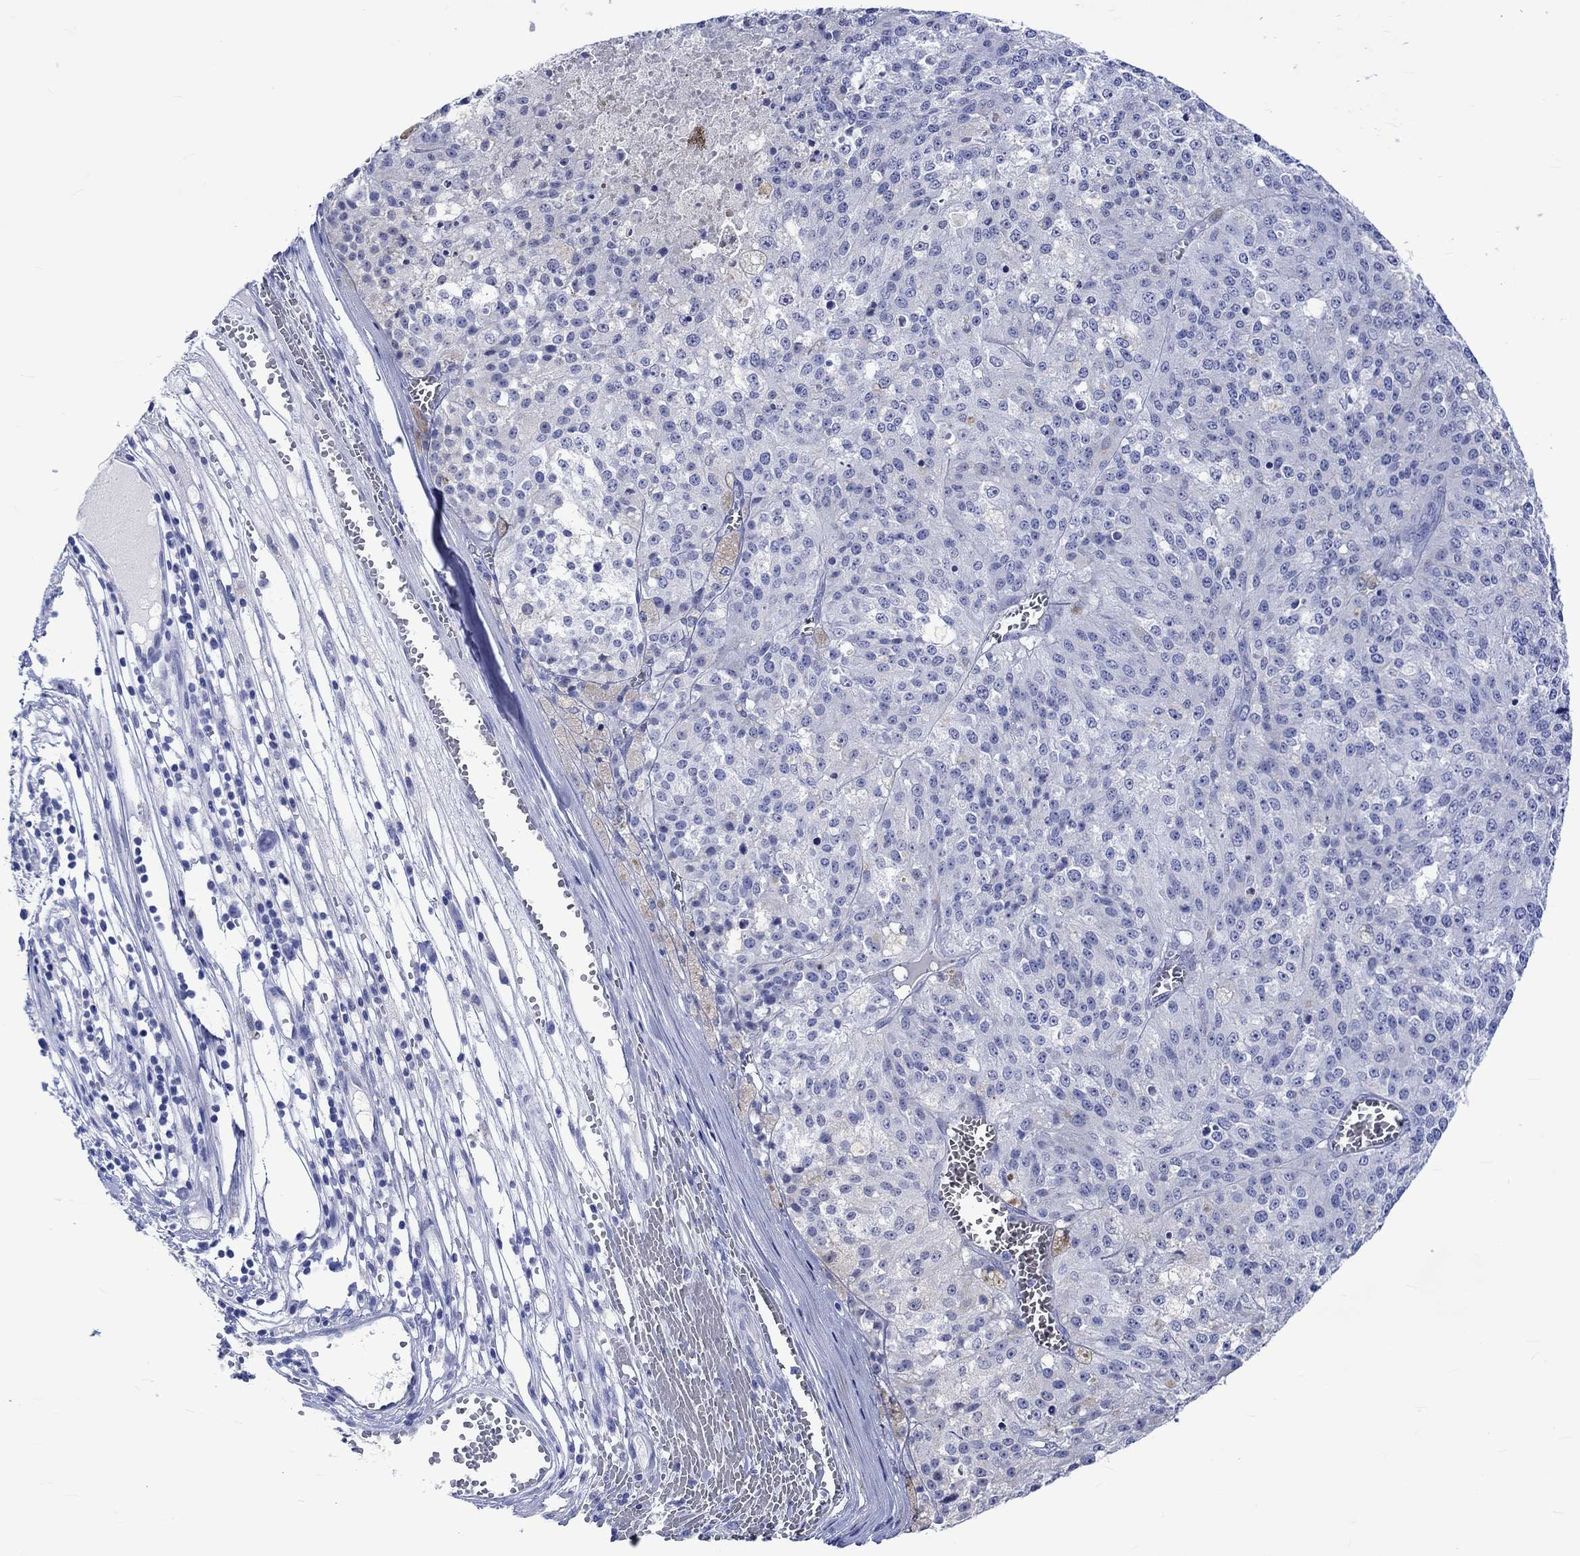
{"staining": {"intensity": "negative", "quantity": "none", "location": "none"}, "tissue": "melanoma", "cell_type": "Tumor cells", "image_type": "cancer", "snomed": [{"axis": "morphology", "description": "Malignant melanoma, Metastatic site"}, {"axis": "topography", "description": "Lymph node"}], "caption": "A high-resolution image shows IHC staining of melanoma, which demonstrates no significant expression in tumor cells.", "gene": "KLHL33", "patient": {"sex": "female", "age": 64}}